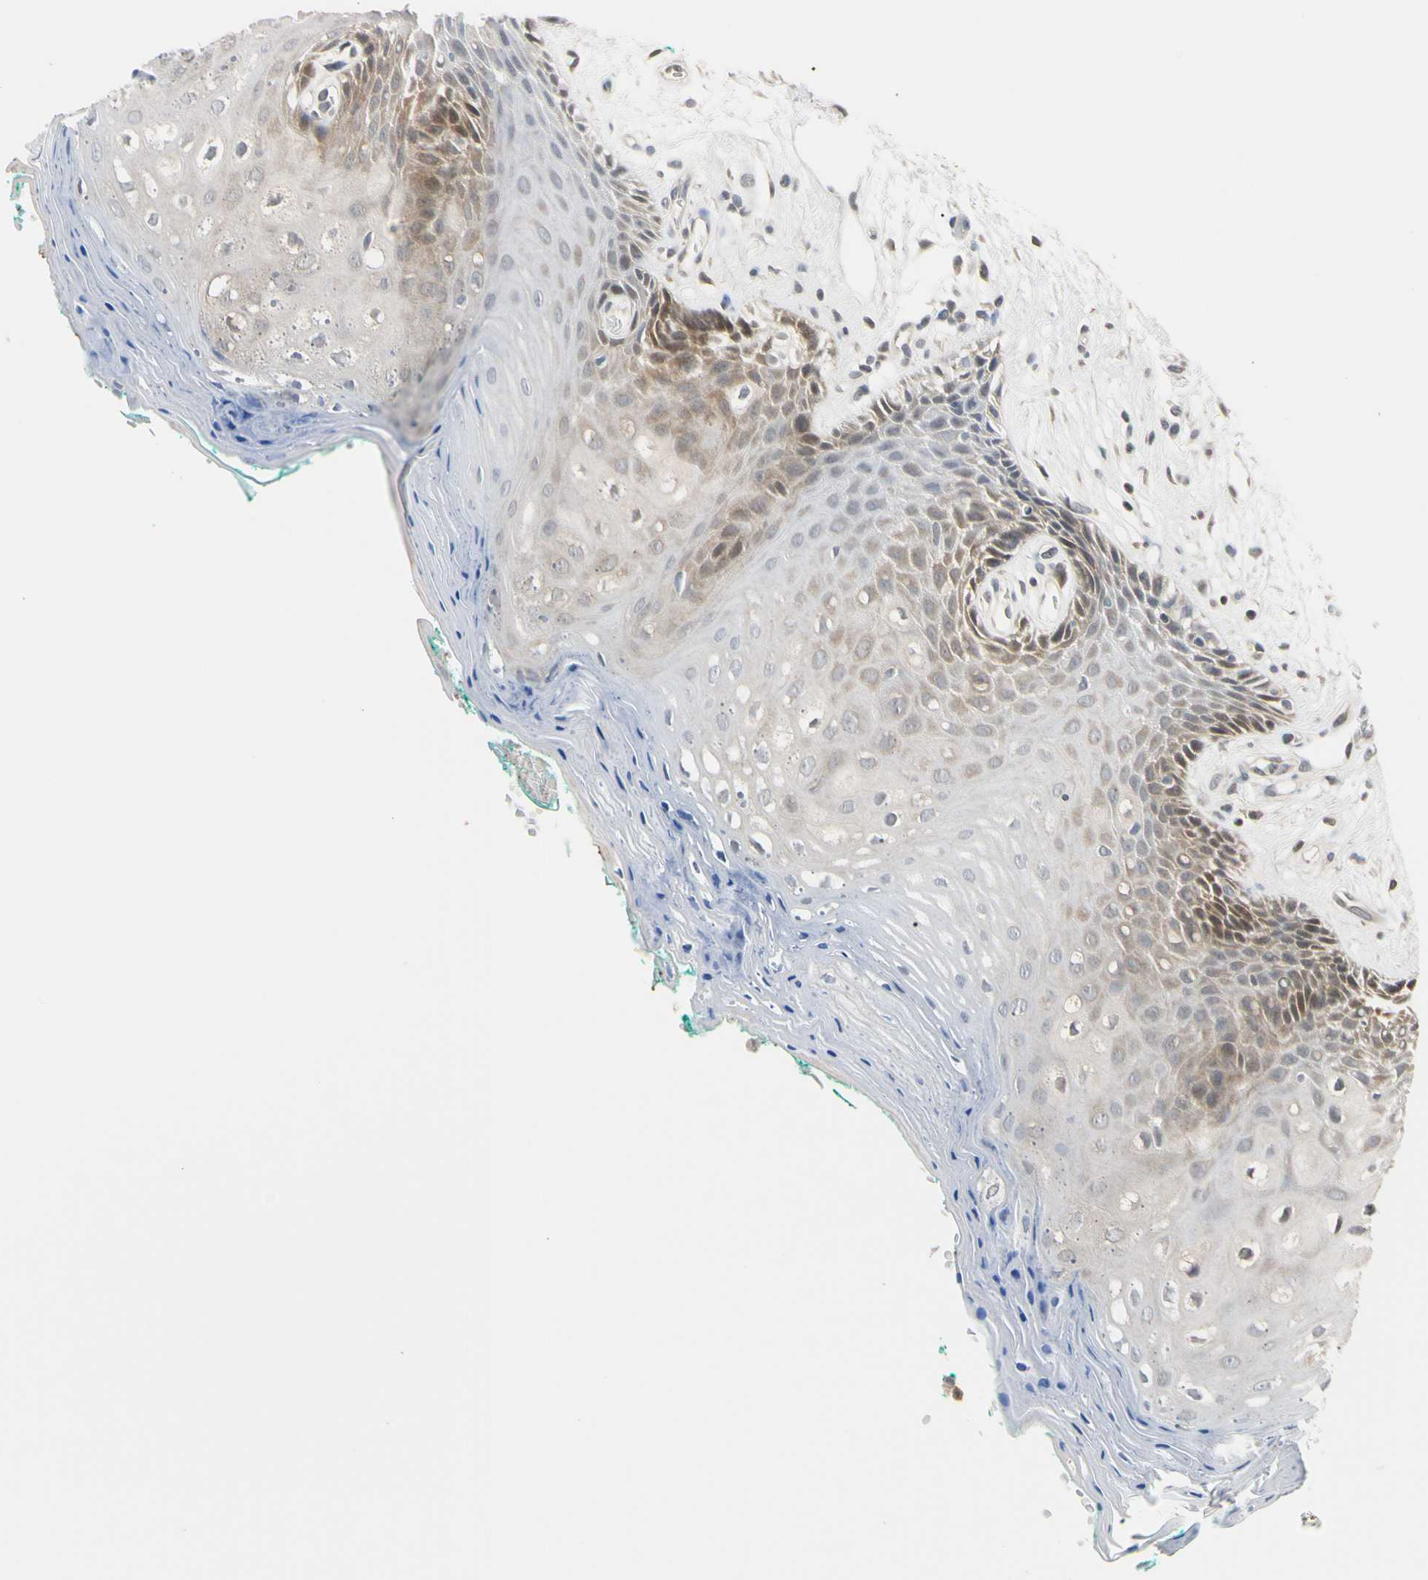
{"staining": {"intensity": "weak", "quantity": "25%-75%", "location": "cytoplasmic/membranous"}, "tissue": "oral mucosa", "cell_type": "Squamous epithelial cells", "image_type": "normal", "snomed": [{"axis": "morphology", "description": "Normal tissue, NOS"}, {"axis": "topography", "description": "Skeletal muscle"}, {"axis": "topography", "description": "Oral tissue"}, {"axis": "topography", "description": "Peripheral nerve tissue"}], "caption": "The photomicrograph displays immunohistochemical staining of benign oral mucosa. There is weak cytoplasmic/membranous positivity is seen in approximately 25%-75% of squamous epithelial cells. Immunohistochemistry stains the protein of interest in brown and the nuclei are stained blue.", "gene": "UBE2I", "patient": {"sex": "female", "age": 84}}